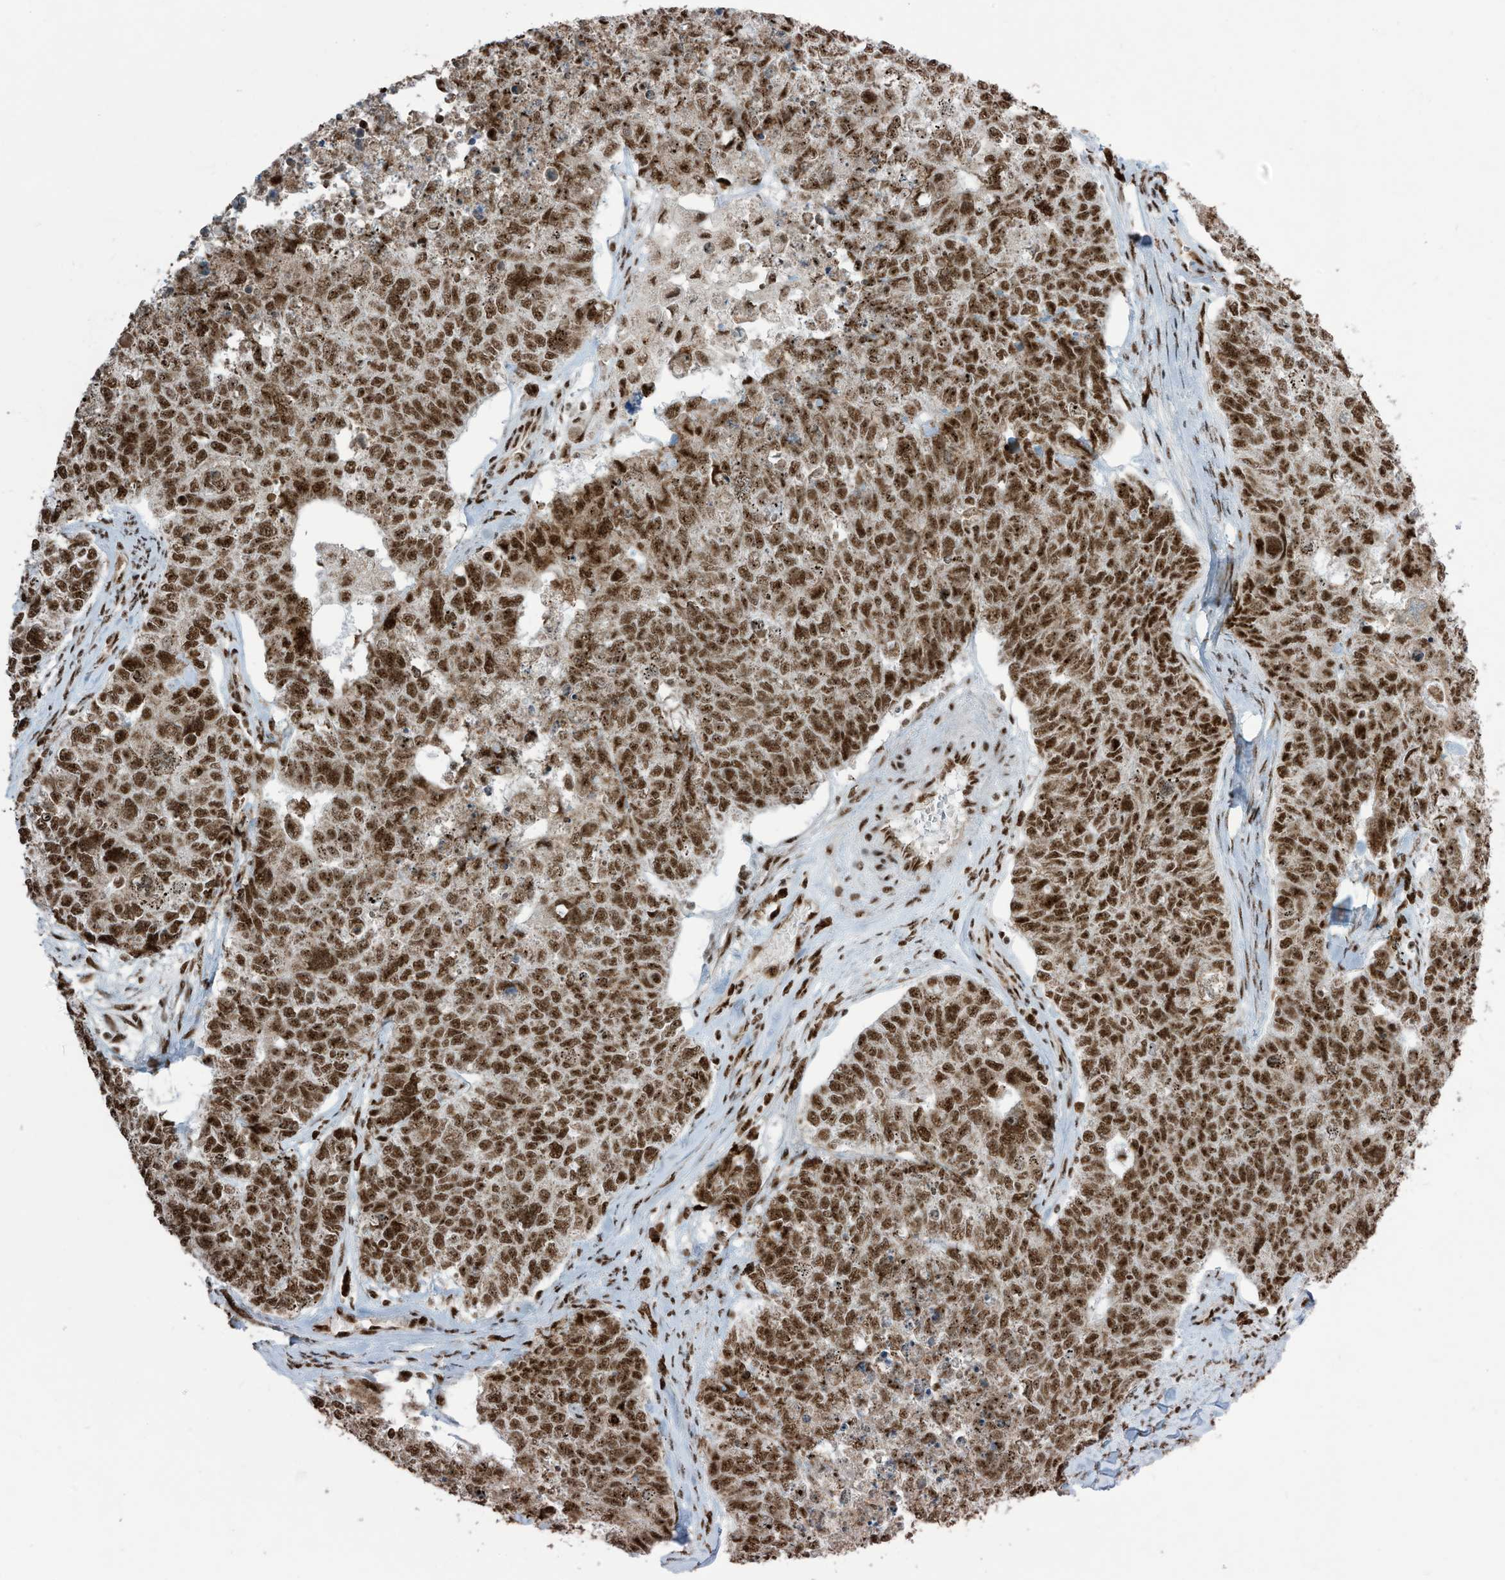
{"staining": {"intensity": "strong", "quantity": ">75%", "location": "nuclear"}, "tissue": "cervical cancer", "cell_type": "Tumor cells", "image_type": "cancer", "snomed": [{"axis": "morphology", "description": "Squamous cell carcinoma, NOS"}, {"axis": "topography", "description": "Cervix"}], "caption": "A photomicrograph of human cervical squamous cell carcinoma stained for a protein shows strong nuclear brown staining in tumor cells.", "gene": "LBH", "patient": {"sex": "female", "age": 63}}